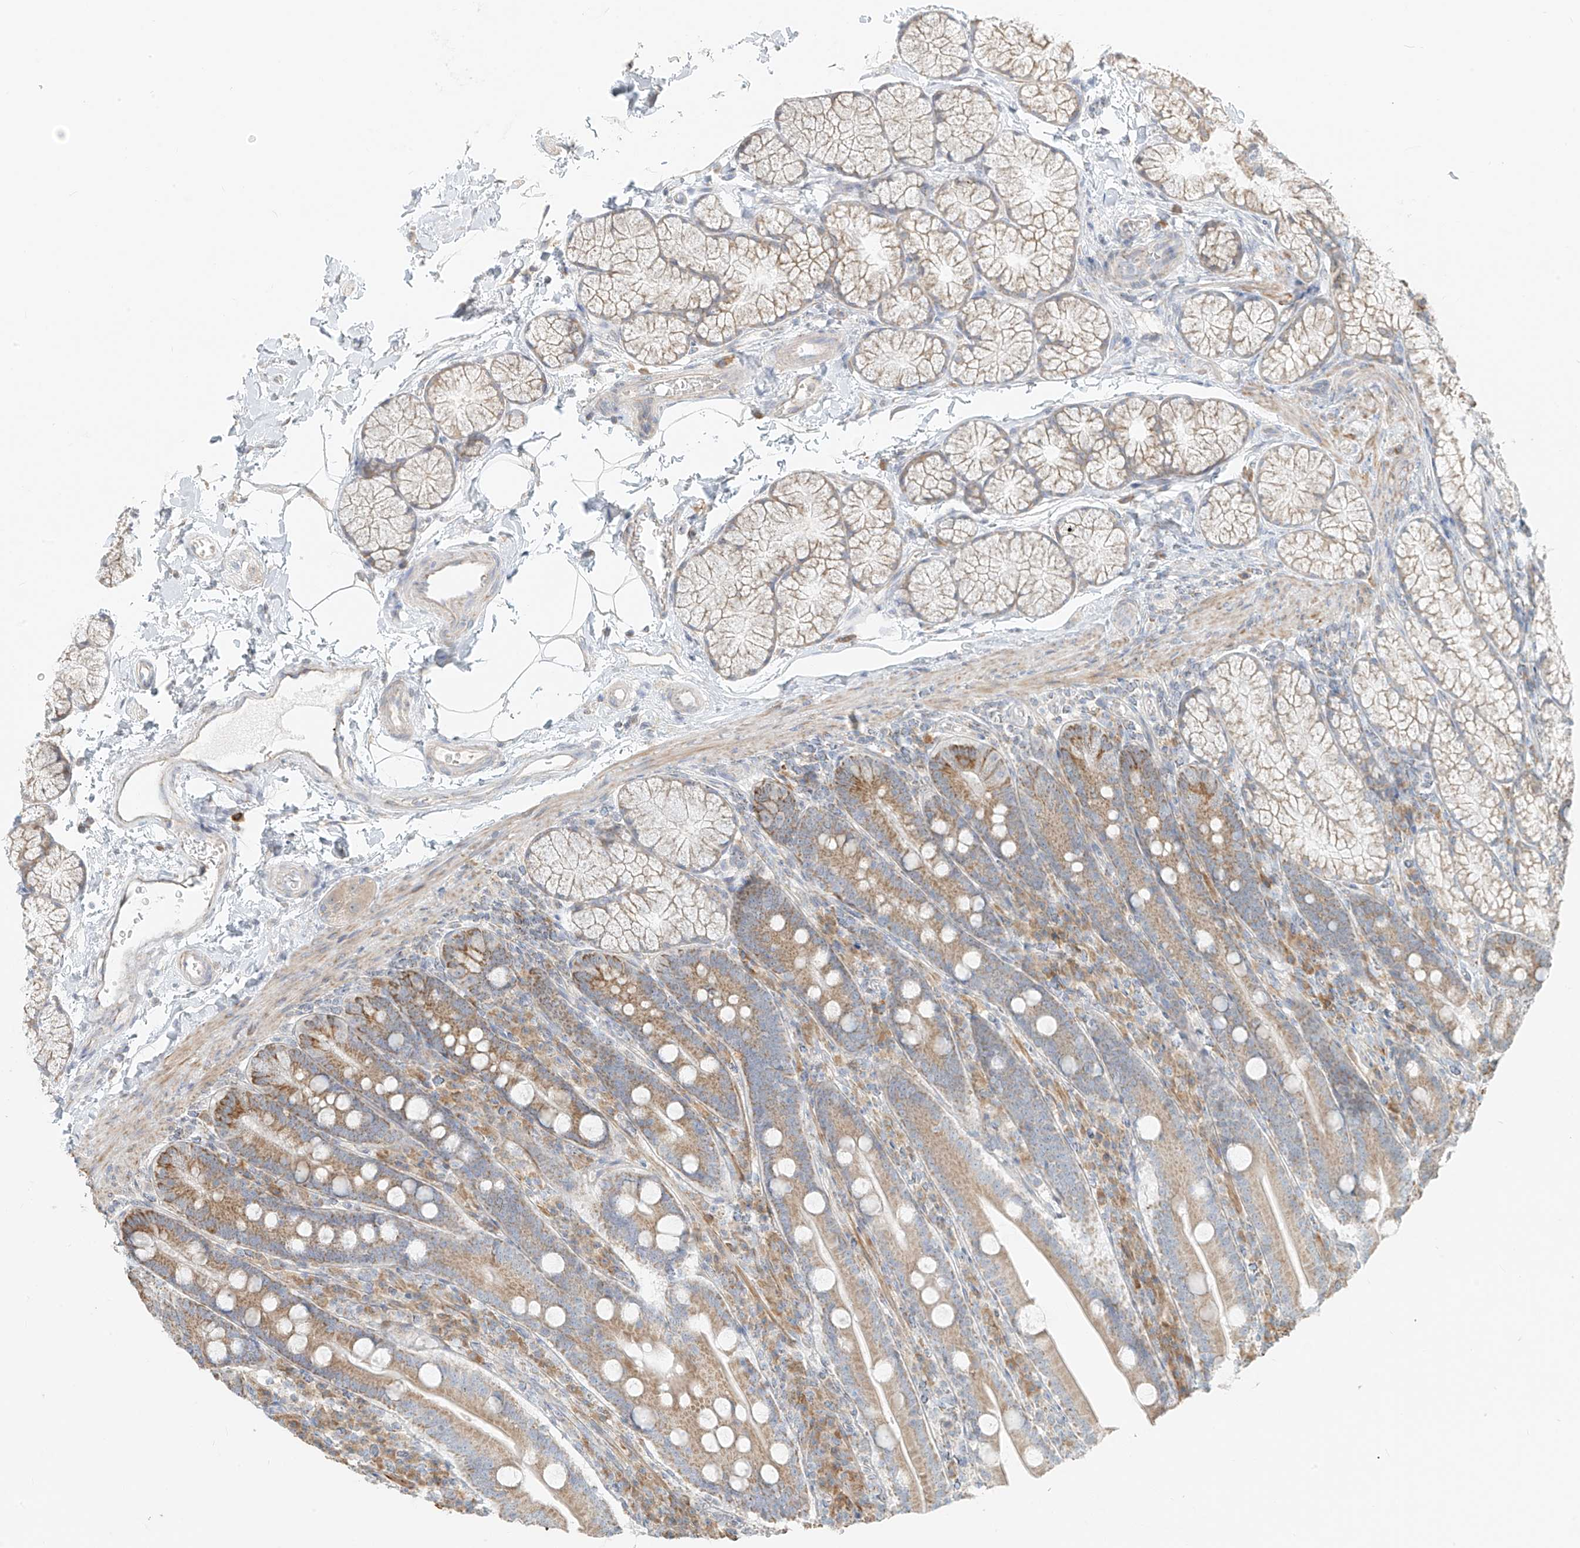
{"staining": {"intensity": "moderate", "quantity": ">75%", "location": "cytoplasmic/membranous"}, "tissue": "duodenum", "cell_type": "Glandular cells", "image_type": "normal", "snomed": [{"axis": "morphology", "description": "Normal tissue, NOS"}, {"axis": "topography", "description": "Duodenum"}], "caption": "Brown immunohistochemical staining in benign duodenum shows moderate cytoplasmic/membranous positivity in about >75% of glandular cells.", "gene": "UST", "patient": {"sex": "male", "age": 35}}